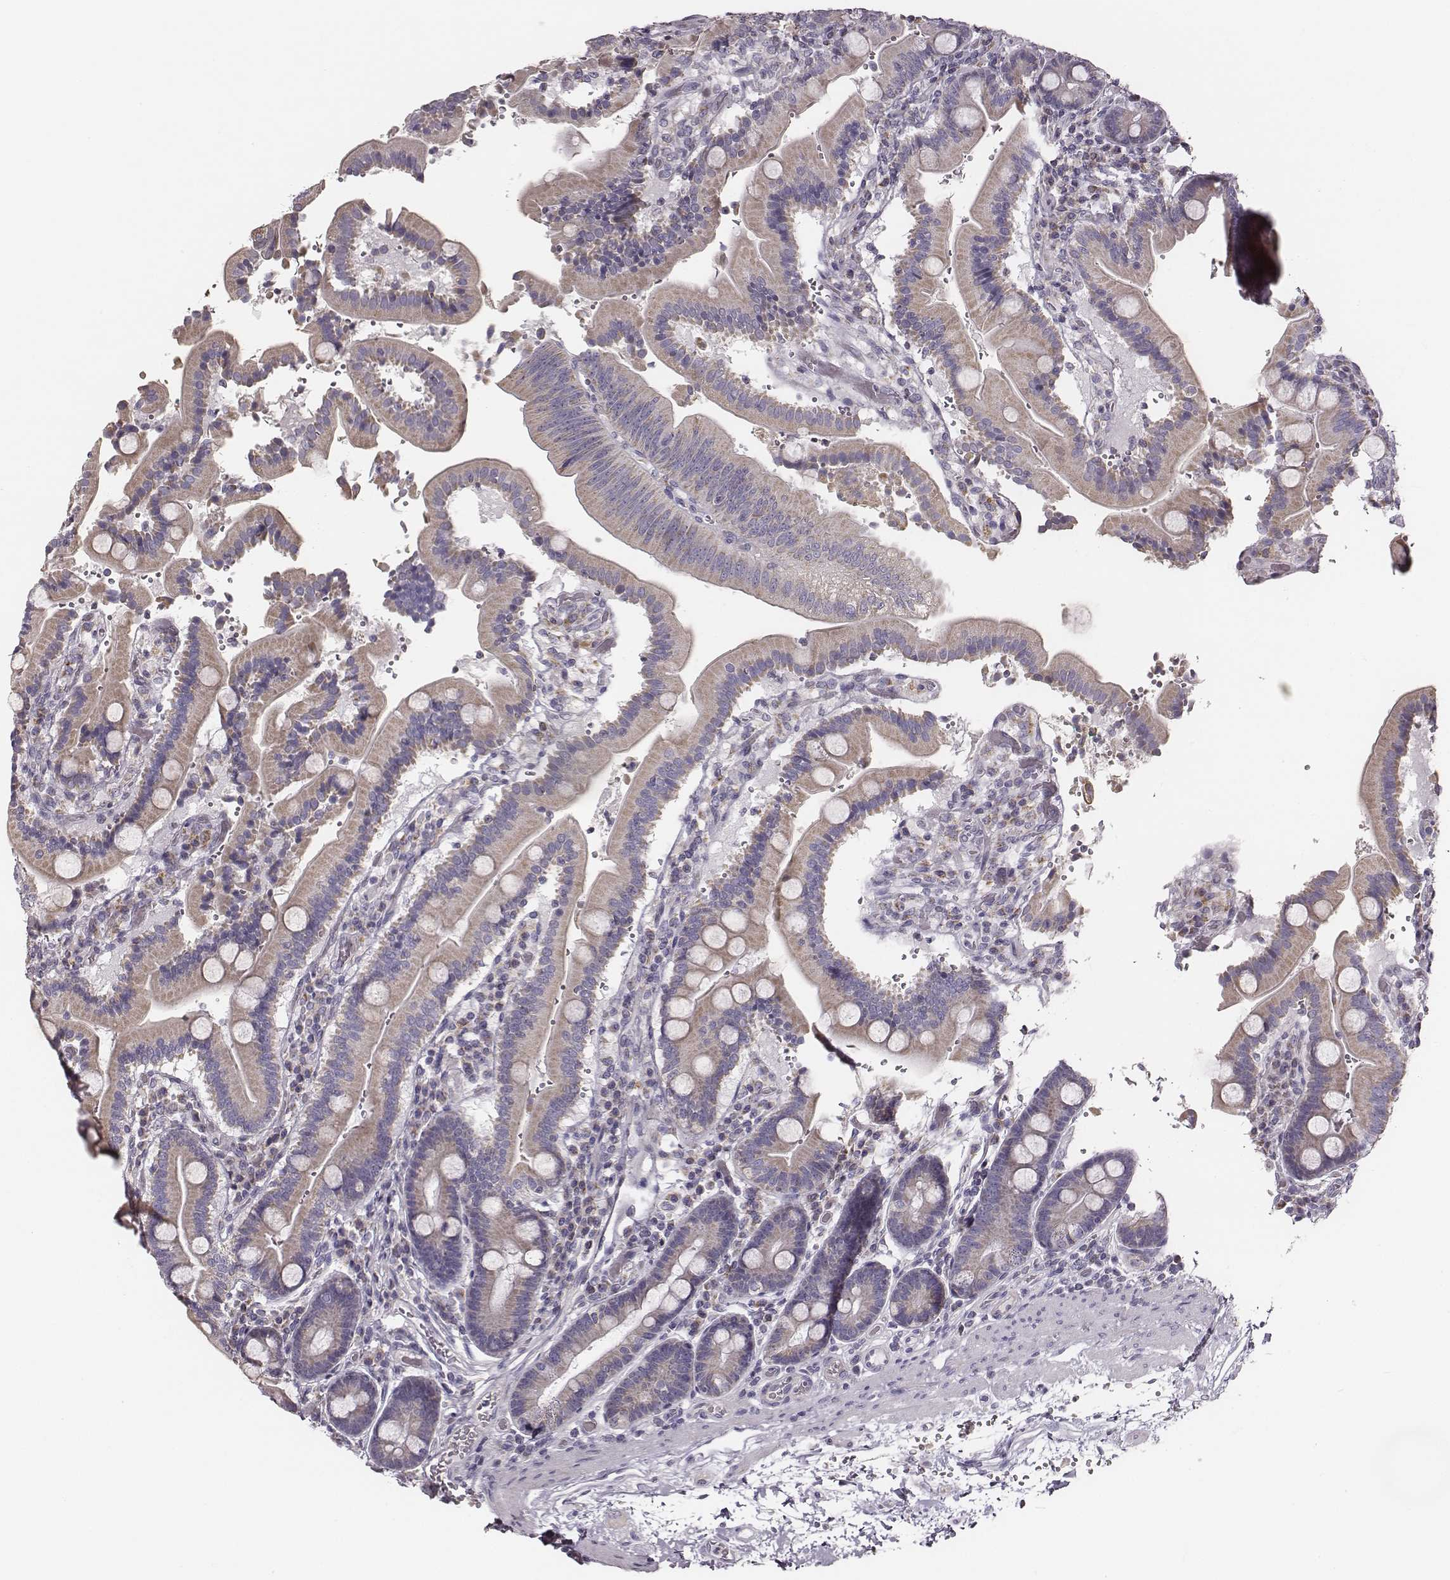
{"staining": {"intensity": "negative", "quantity": "none", "location": "none"}, "tissue": "duodenum", "cell_type": "Glandular cells", "image_type": "normal", "snomed": [{"axis": "morphology", "description": "Normal tissue, NOS"}, {"axis": "topography", "description": "Duodenum"}], "caption": "Glandular cells show no significant protein staining in benign duodenum. The staining was performed using DAB to visualize the protein expression in brown, while the nuclei were stained in blue with hematoxylin (Magnification: 20x).", "gene": "UBL4B", "patient": {"sex": "female", "age": 62}}